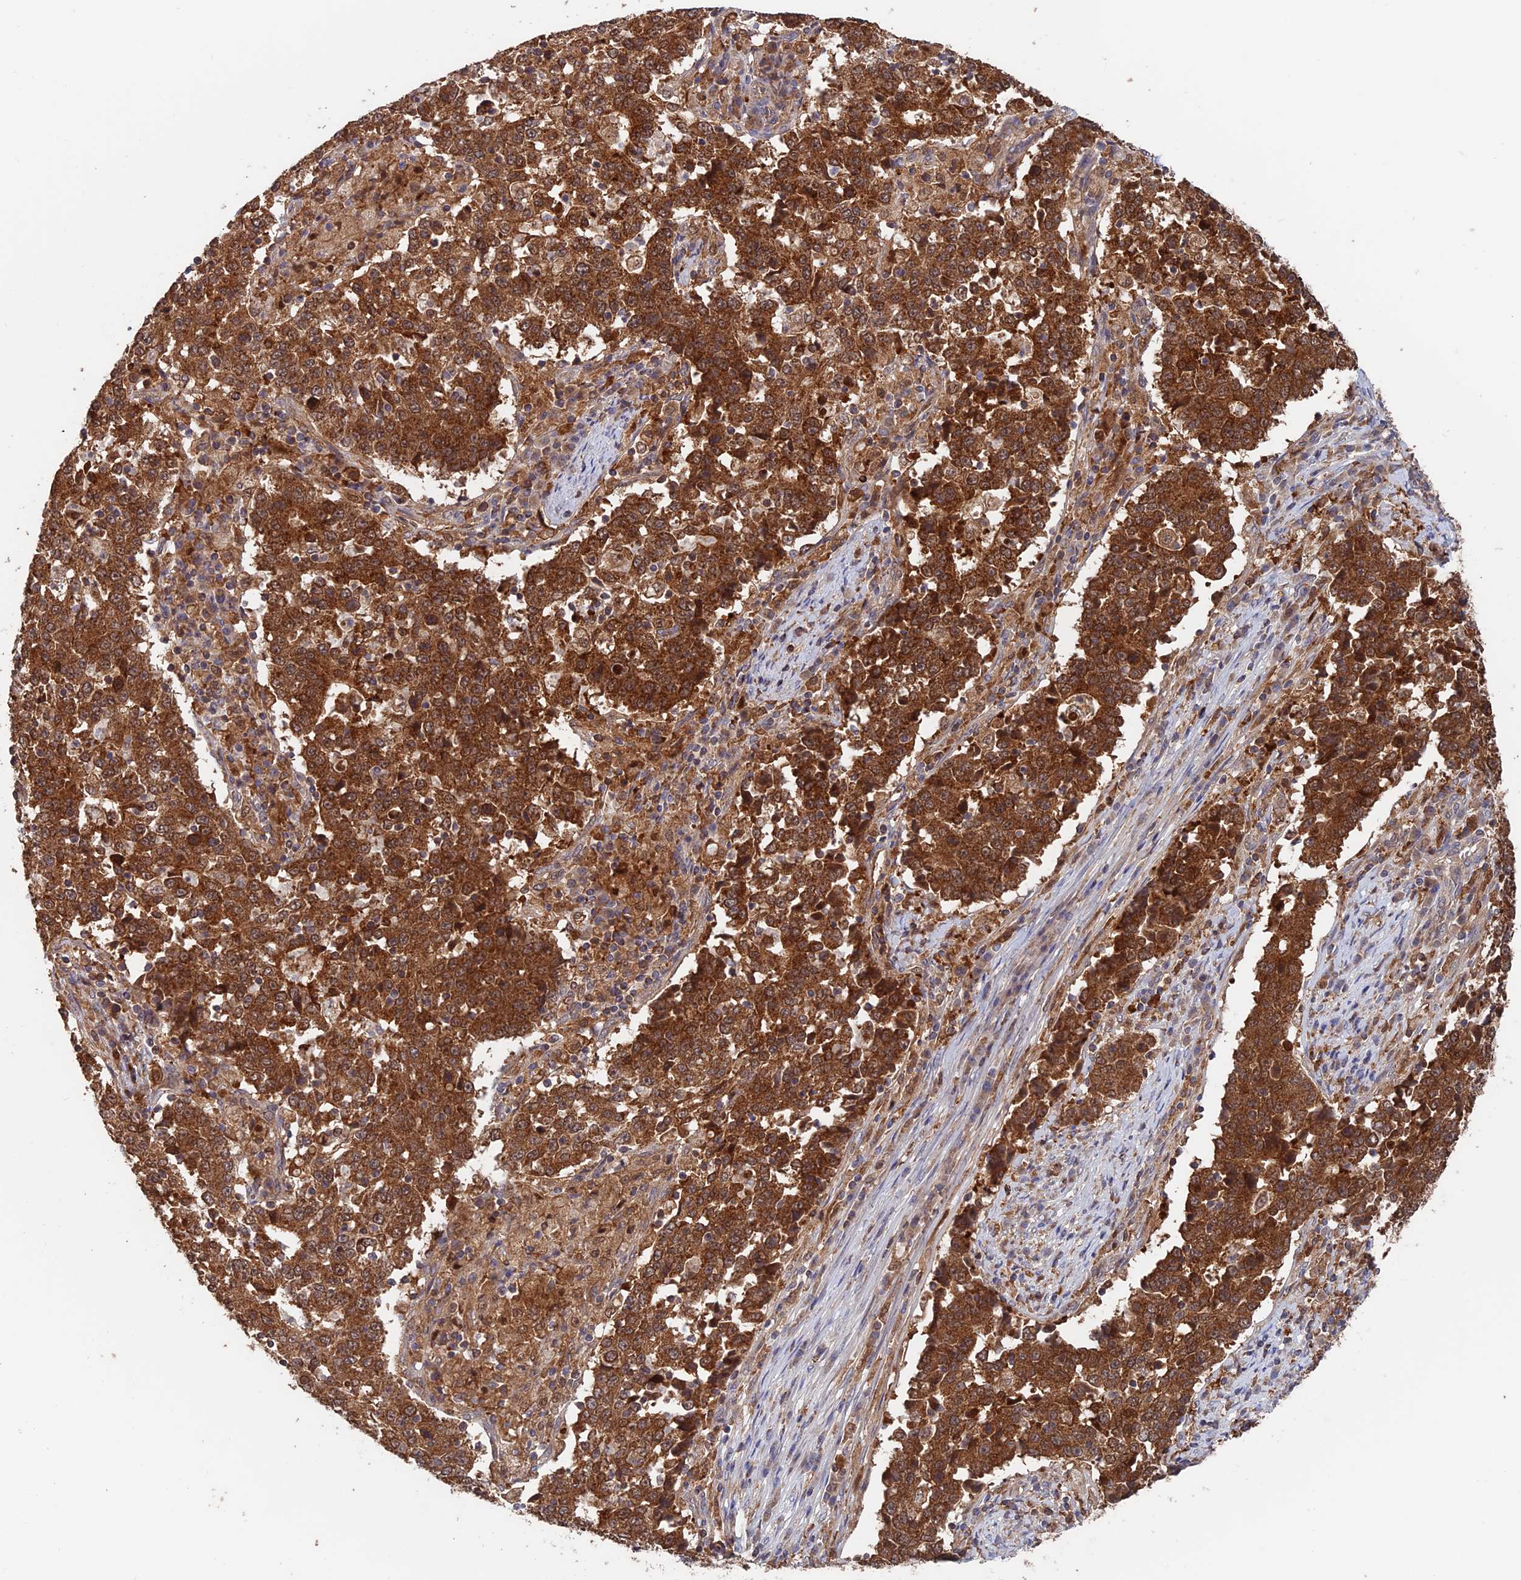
{"staining": {"intensity": "strong", "quantity": ">75%", "location": "cytoplasmic/membranous"}, "tissue": "stomach cancer", "cell_type": "Tumor cells", "image_type": "cancer", "snomed": [{"axis": "morphology", "description": "Adenocarcinoma, NOS"}, {"axis": "topography", "description": "Stomach"}], "caption": "Immunohistochemistry (DAB) staining of human stomach cancer shows strong cytoplasmic/membranous protein staining in approximately >75% of tumor cells.", "gene": "DTYMK", "patient": {"sex": "male", "age": 59}}